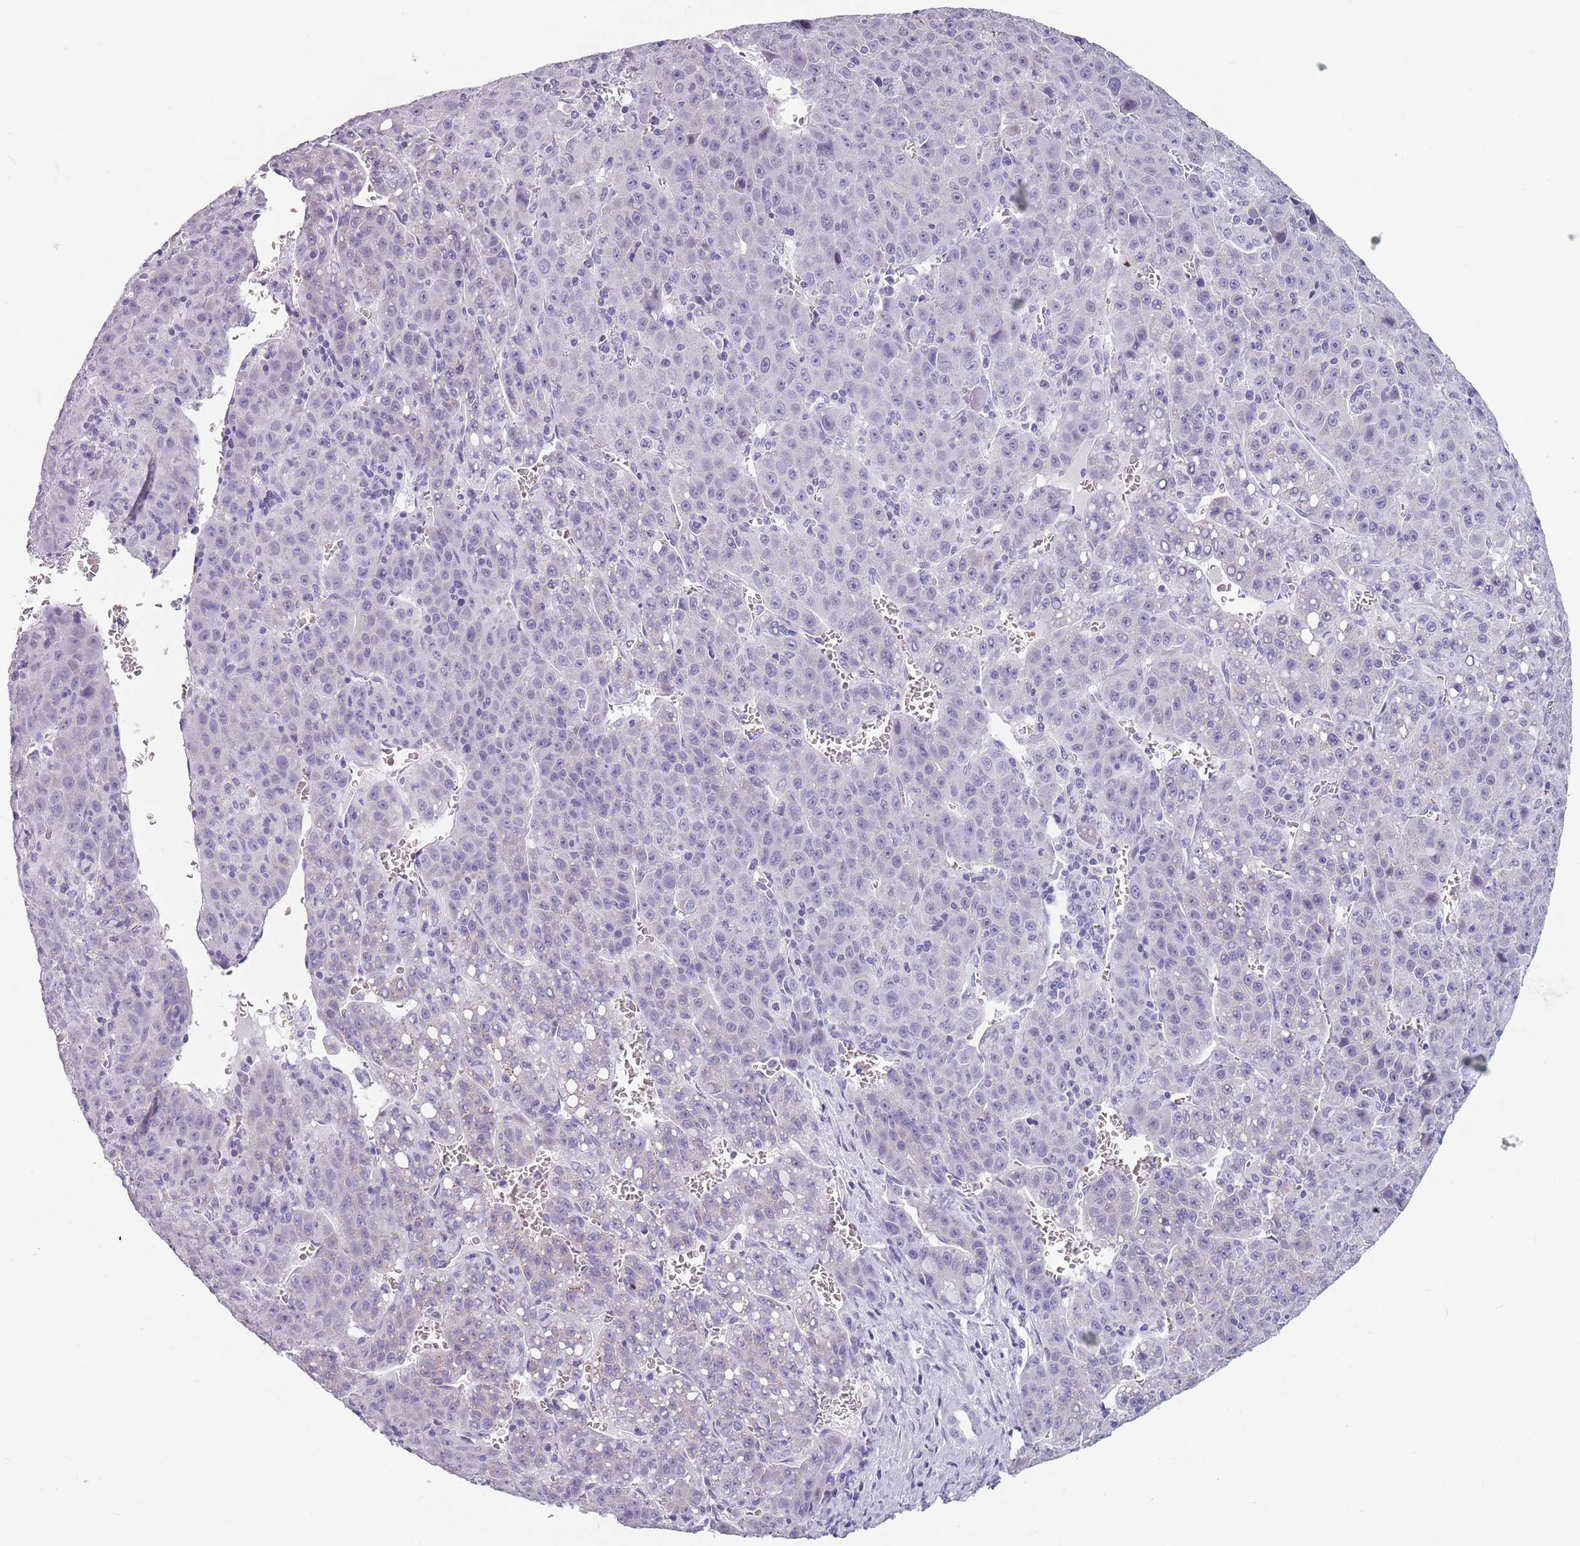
{"staining": {"intensity": "negative", "quantity": "none", "location": "none"}, "tissue": "liver cancer", "cell_type": "Tumor cells", "image_type": "cancer", "snomed": [{"axis": "morphology", "description": "Carcinoma, Hepatocellular, NOS"}, {"axis": "topography", "description": "Liver"}], "caption": "An image of hepatocellular carcinoma (liver) stained for a protein displays no brown staining in tumor cells.", "gene": "SPESP1", "patient": {"sex": "female", "age": 53}}